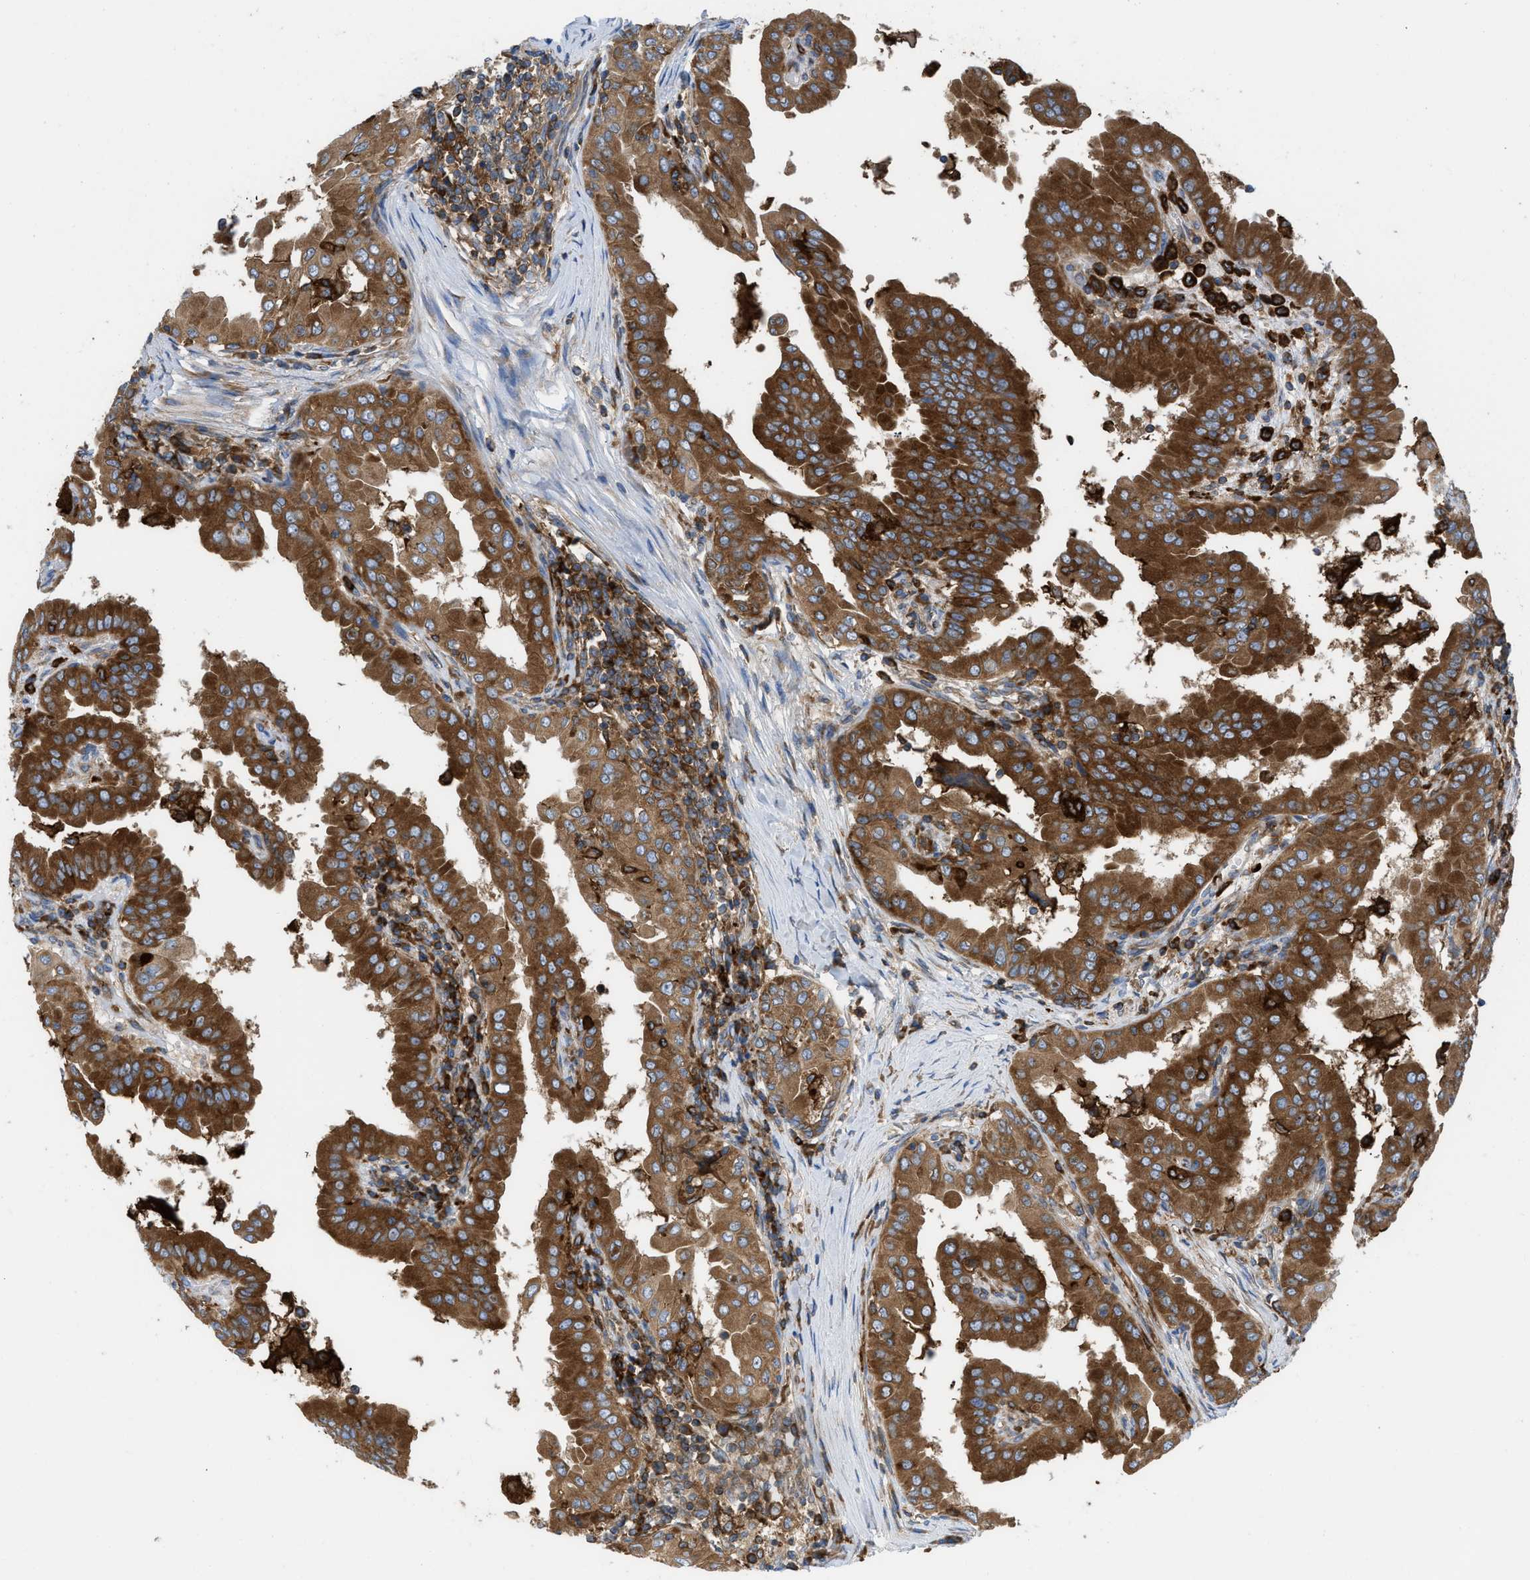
{"staining": {"intensity": "strong", "quantity": ">75%", "location": "cytoplasmic/membranous"}, "tissue": "thyroid cancer", "cell_type": "Tumor cells", "image_type": "cancer", "snomed": [{"axis": "morphology", "description": "Papillary adenocarcinoma, NOS"}, {"axis": "topography", "description": "Thyroid gland"}], "caption": "Protein expression analysis of thyroid cancer (papillary adenocarcinoma) reveals strong cytoplasmic/membranous expression in approximately >75% of tumor cells.", "gene": "GPAT4", "patient": {"sex": "male", "age": 33}}